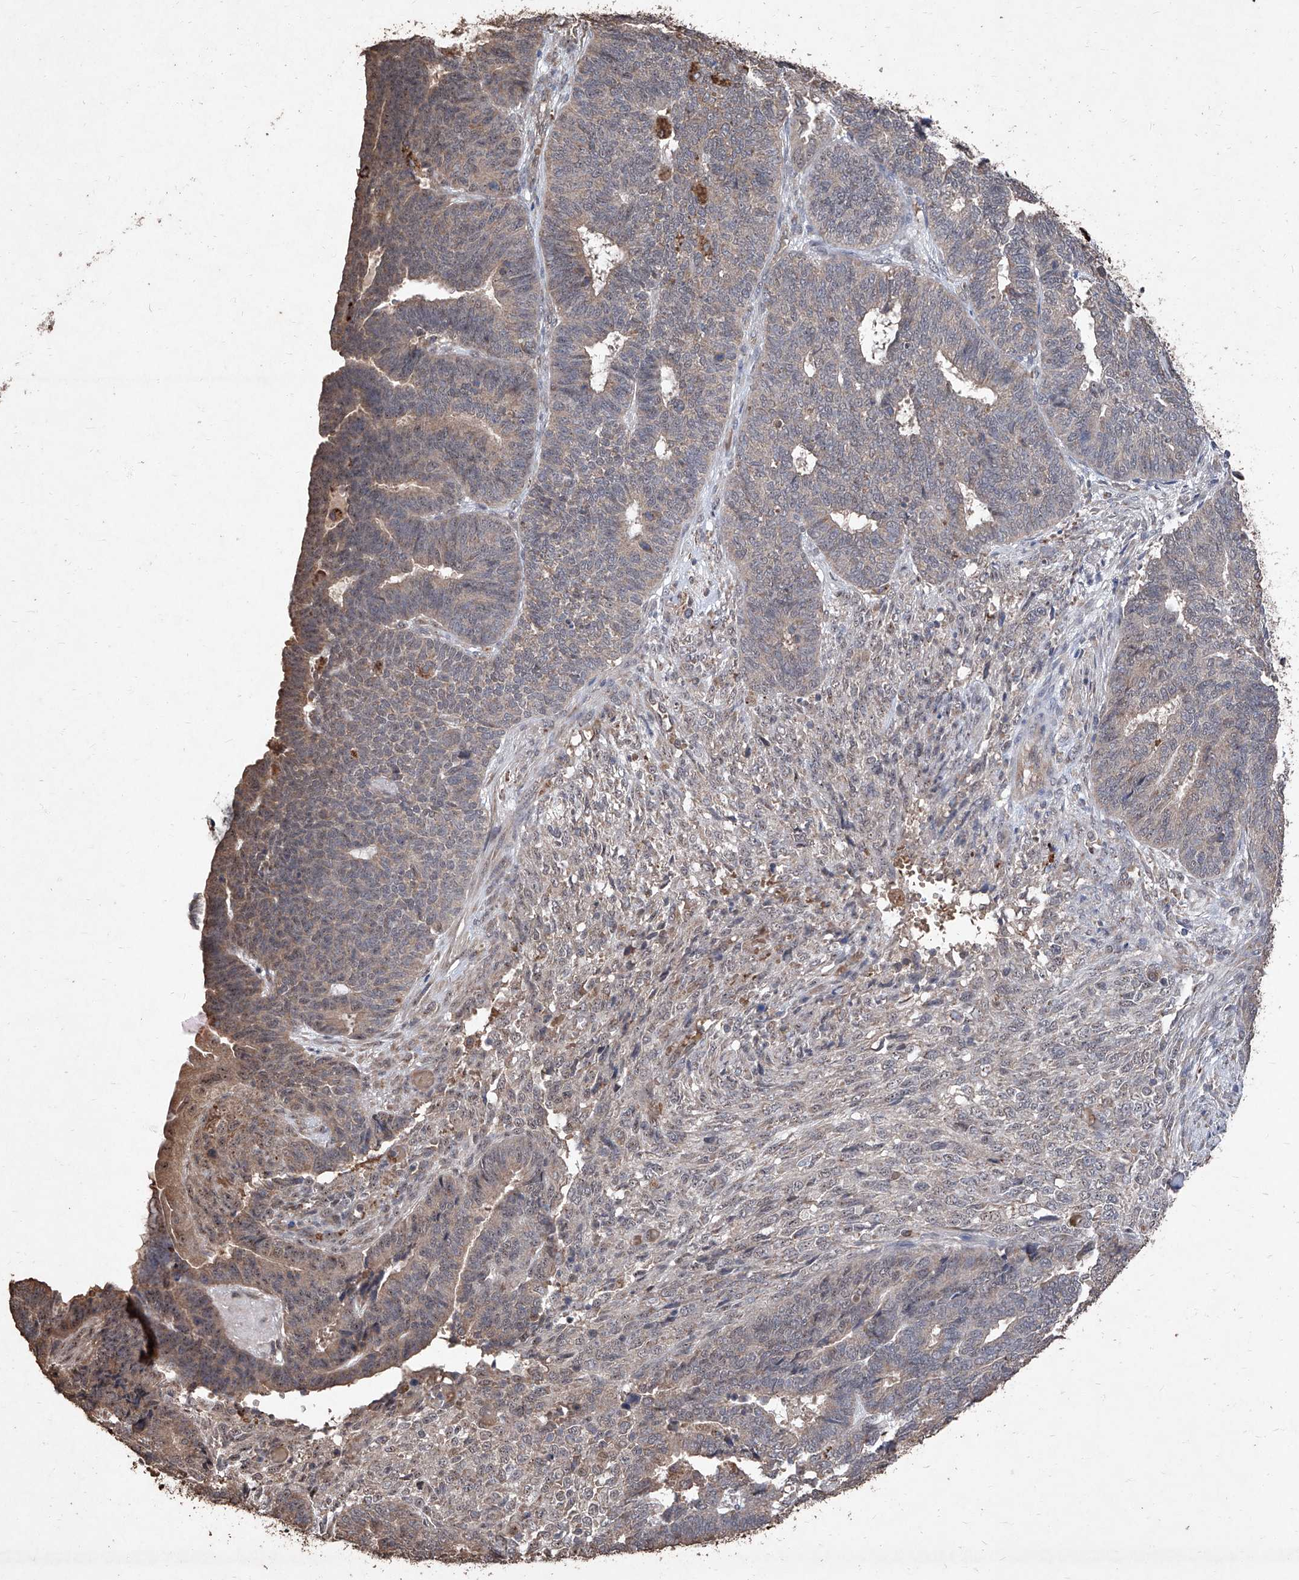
{"staining": {"intensity": "weak", "quantity": ">75%", "location": "cytoplasmic/membranous"}, "tissue": "endometrial cancer", "cell_type": "Tumor cells", "image_type": "cancer", "snomed": [{"axis": "morphology", "description": "Adenocarcinoma, NOS"}, {"axis": "topography", "description": "Endometrium"}], "caption": "This is a histology image of immunohistochemistry (IHC) staining of endometrial cancer, which shows weak staining in the cytoplasmic/membranous of tumor cells.", "gene": "EML1", "patient": {"sex": "female", "age": 70}}